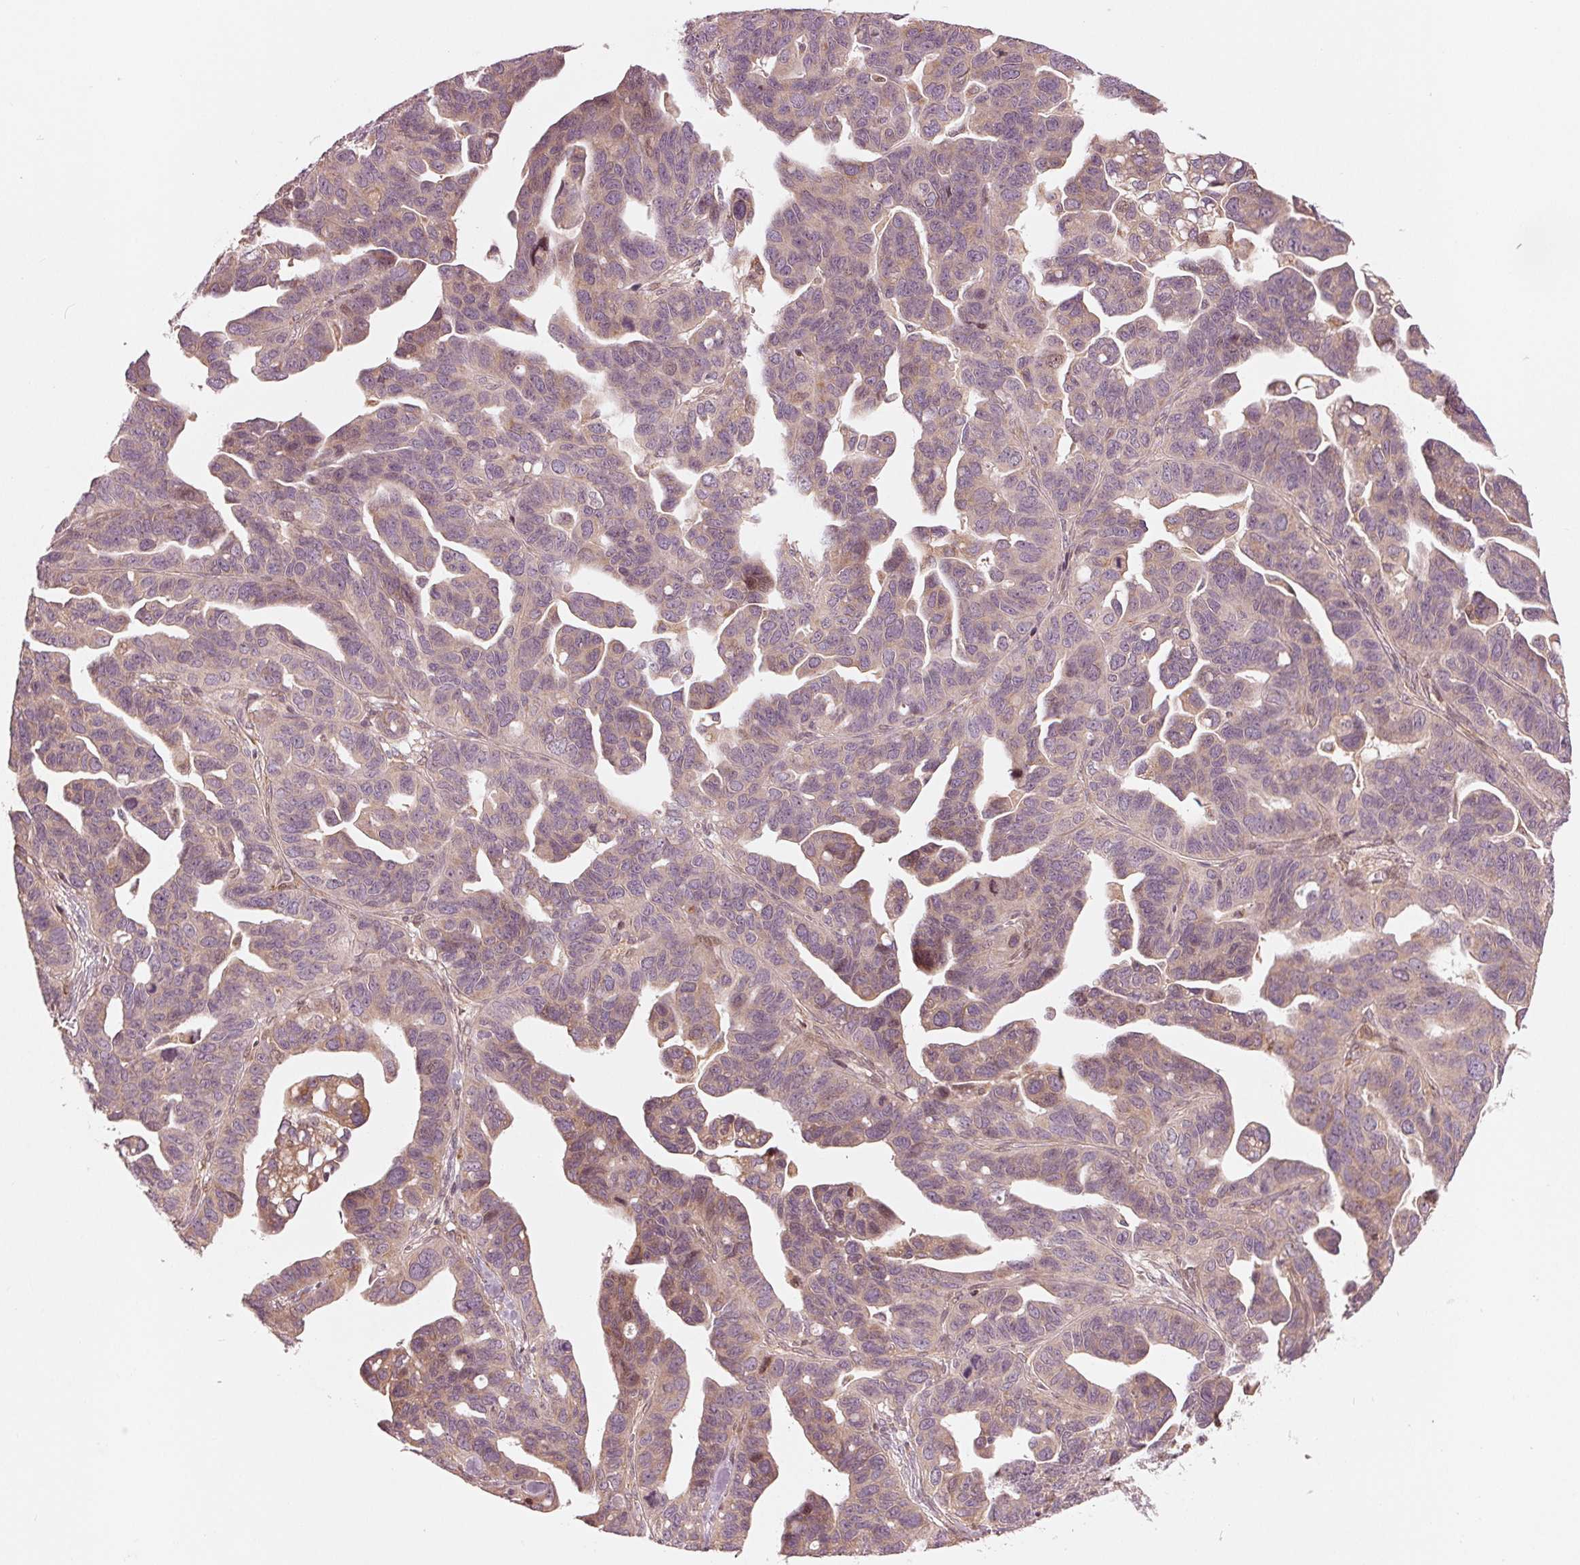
{"staining": {"intensity": "weak", "quantity": "25%-75%", "location": "cytoplasmic/membranous"}, "tissue": "ovarian cancer", "cell_type": "Tumor cells", "image_type": "cancer", "snomed": [{"axis": "morphology", "description": "Cystadenocarcinoma, serous, NOS"}, {"axis": "topography", "description": "Ovary"}], "caption": "Immunohistochemistry (DAB) staining of human ovarian serous cystadenocarcinoma reveals weak cytoplasmic/membranous protein staining in about 25%-75% of tumor cells.", "gene": "CMIP", "patient": {"sex": "female", "age": 69}}